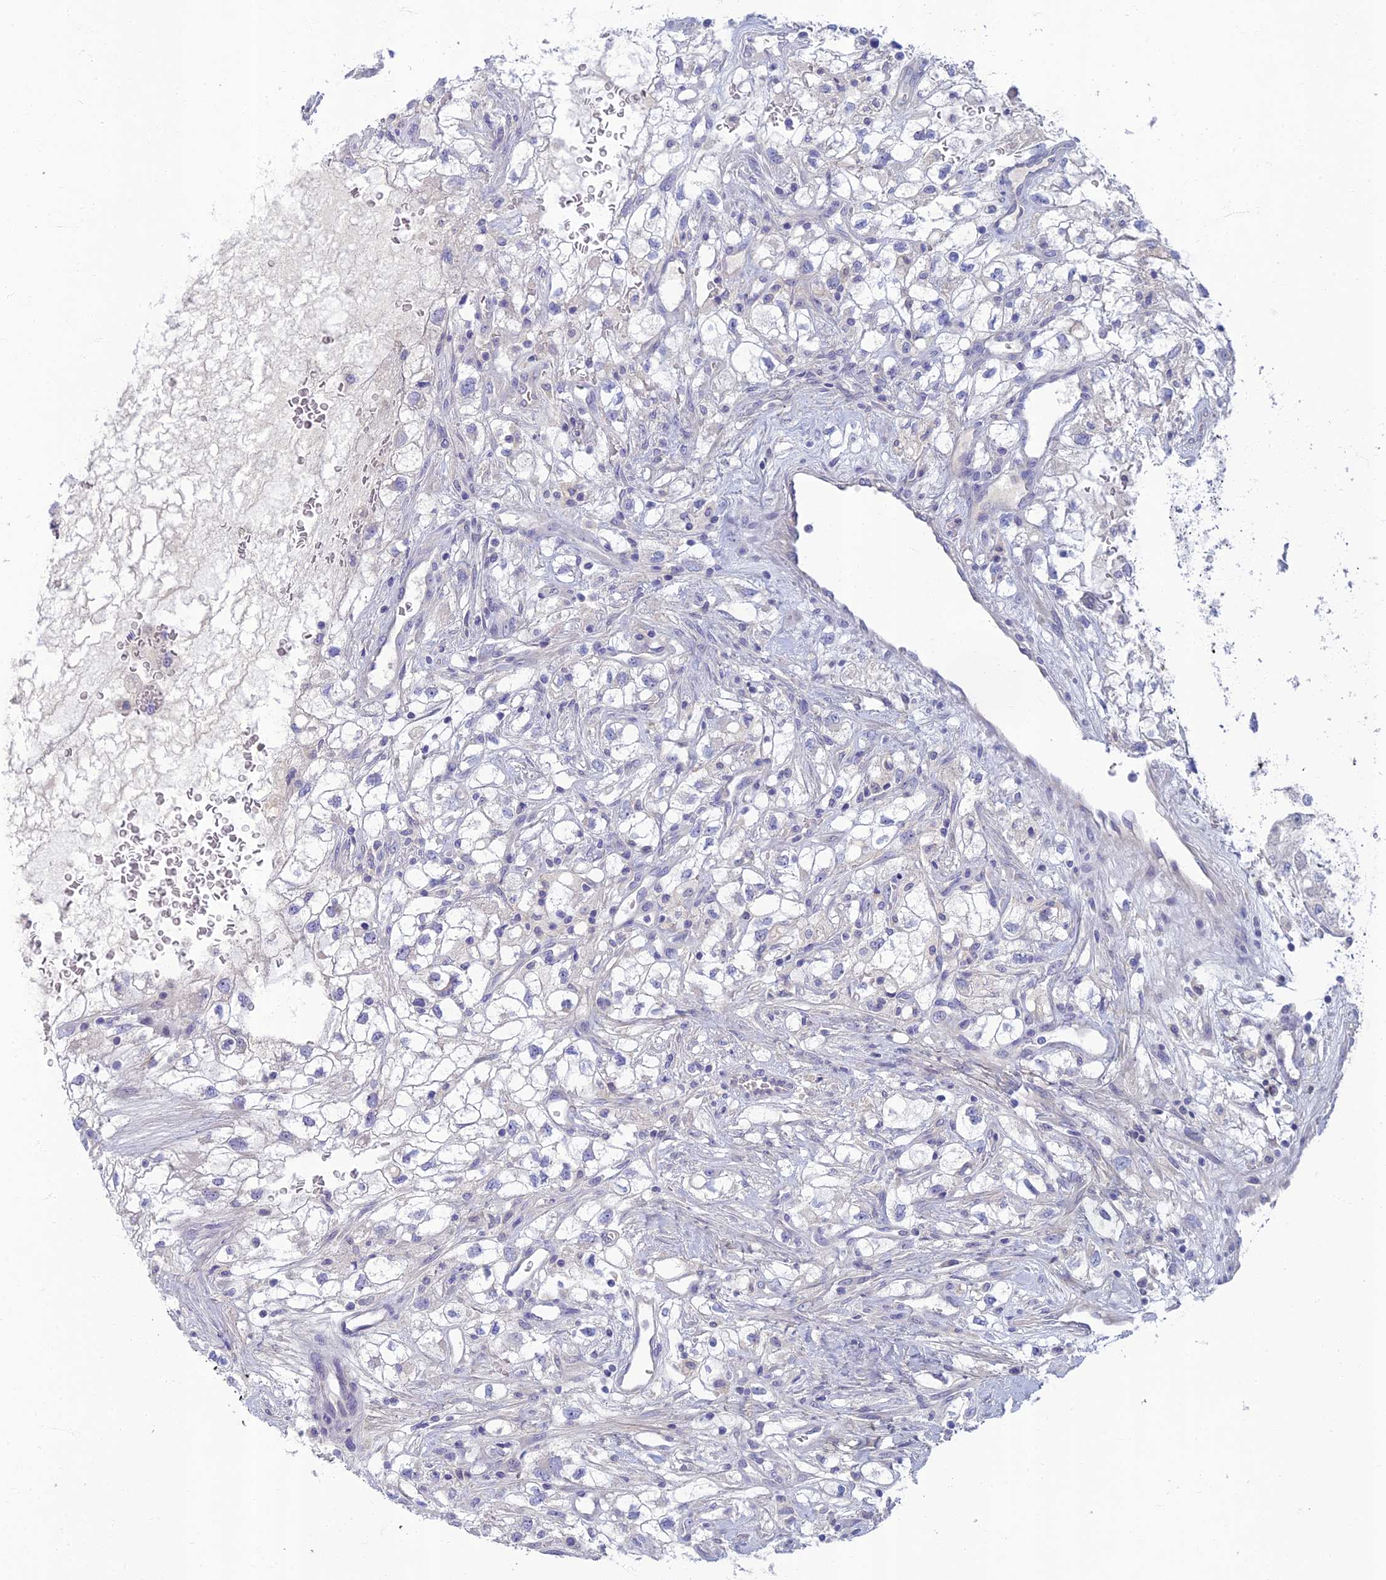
{"staining": {"intensity": "negative", "quantity": "none", "location": "none"}, "tissue": "renal cancer", "cell_type": "Tumor cells", "image_type": "cancer", "snomed": [{"axis": "morphology", "description": "Adenocarcinoma, NOS"}, {"axis": "topography", "description": "Kidney"}], "caption": "Immunohistochemistry micrograph of neoplastic tissue: human renal cancer stained with DAB reveals no significant protein staining in tumor cells. (Immunohistochemistry, brightfield microscopy, high magnification).", "gene": "SLC25A41", "patient": {"sex": "male", "age": 59}}